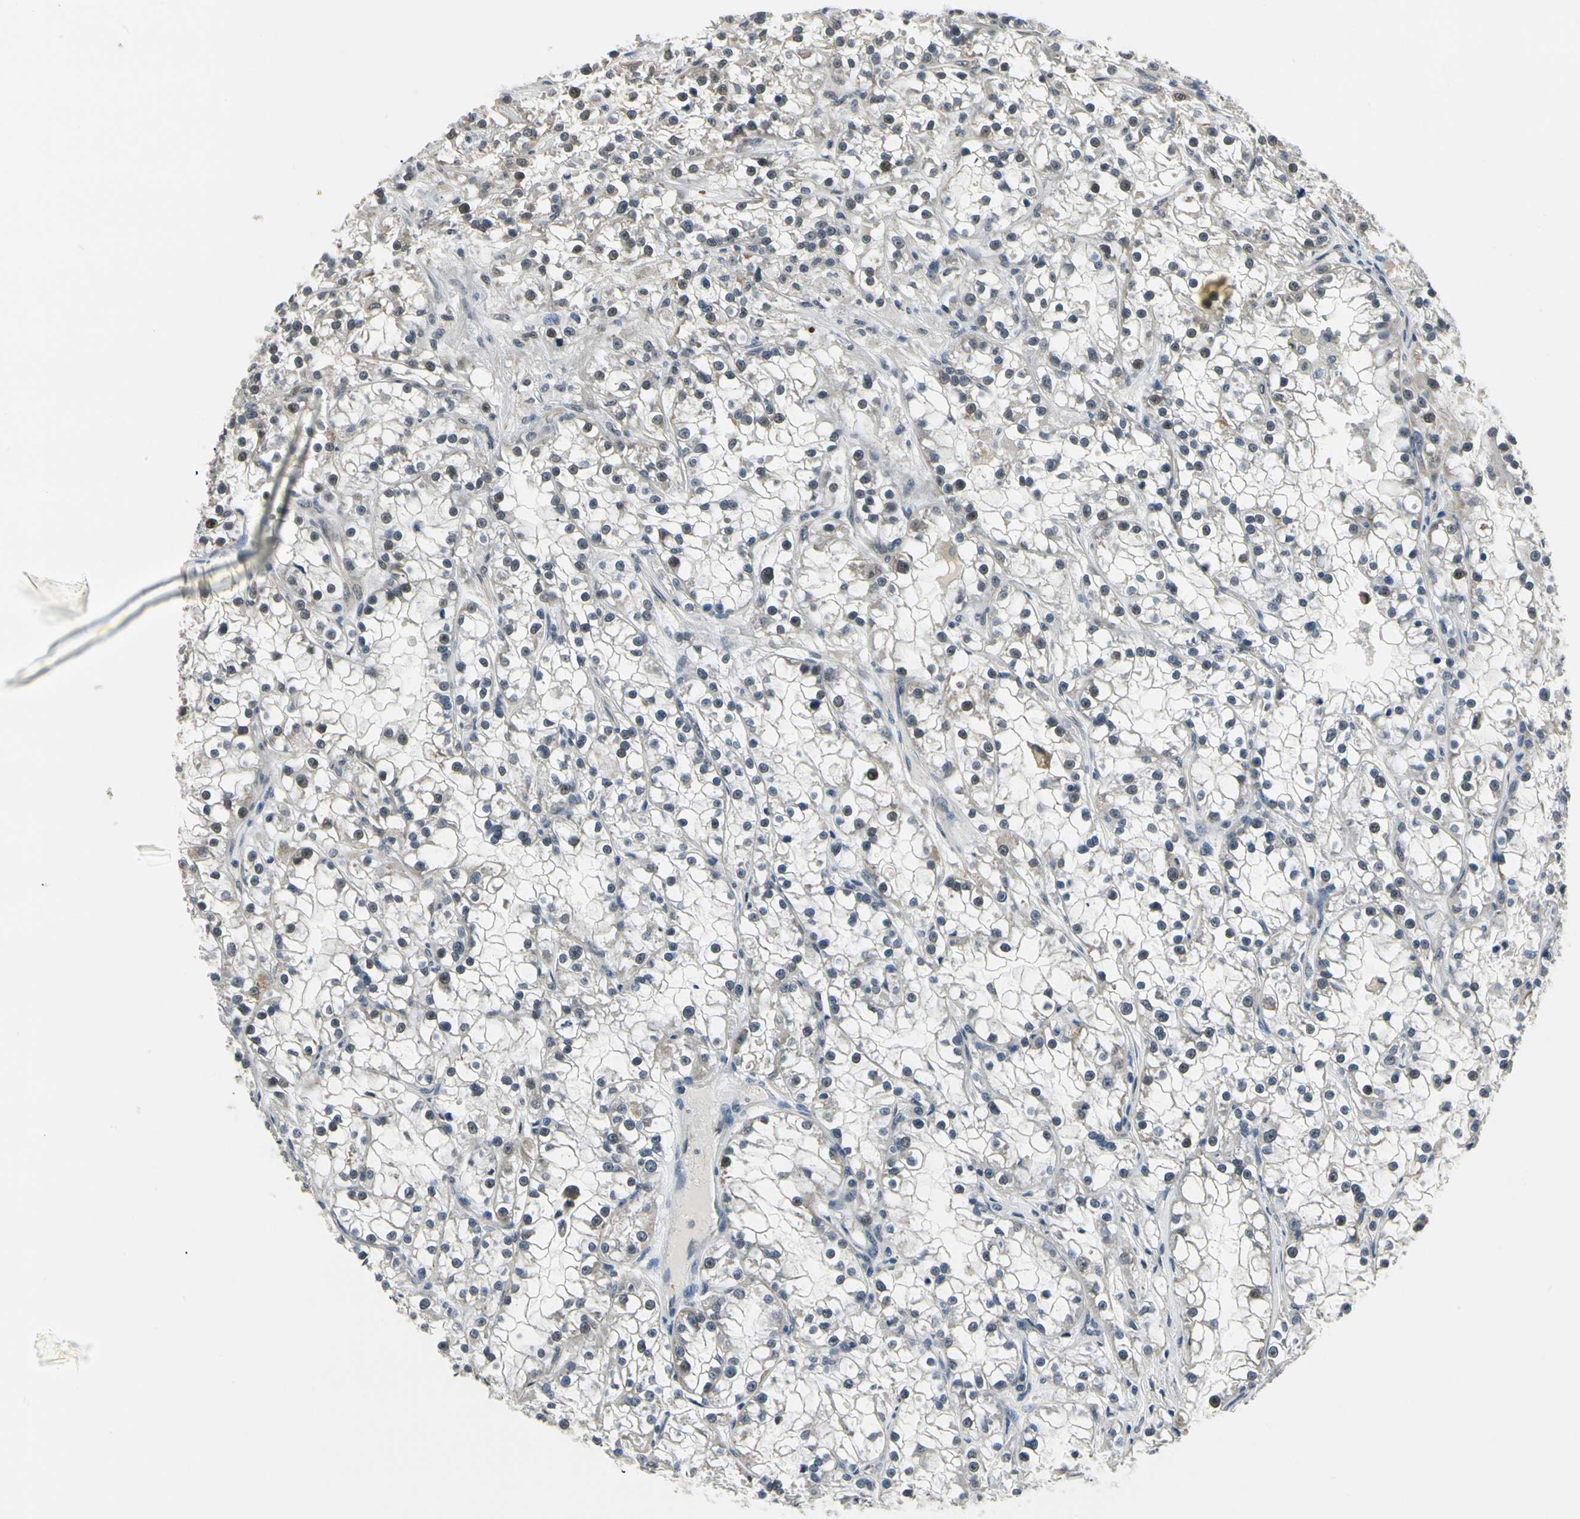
{"staining": {"intensity": "negative", "quantity": "none", "location": "none"}, "tissue": "renal cancer", "cell_type": "Tumor cells", "image_type": "cancer", "snomed": [{"axis": "morphology", "description": "Adenocarcinoma, NOS"}, {"axis": "topography", "description": "Kidney"}], "caption": "This is an immunohistochemistry image of human adenocarcinoma (renal). There is no expression in tumor cells.", "gene": "PDK2", "patient": {"sex": "female", "age": 52}}